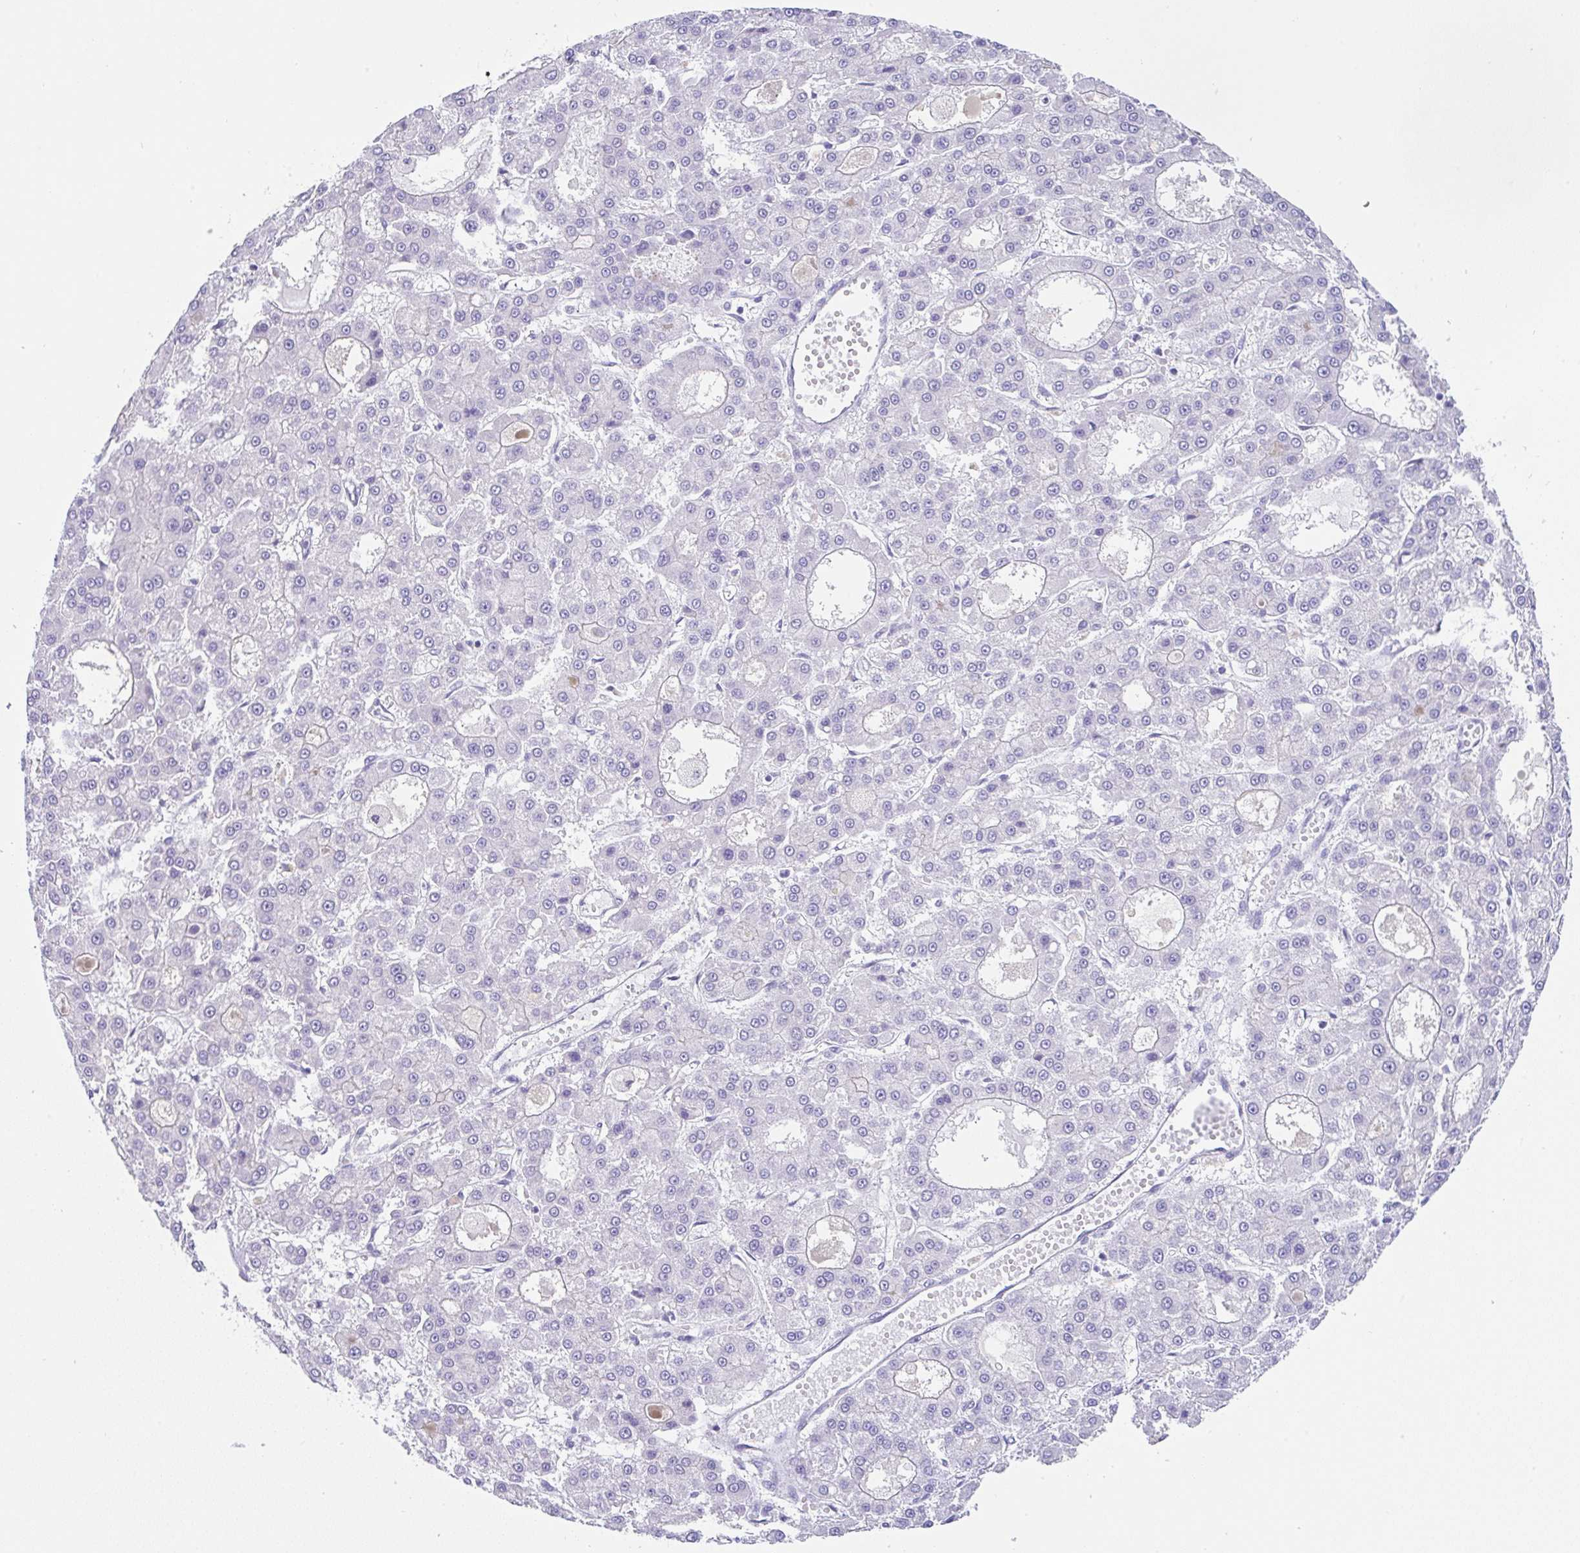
{"staining": {"intensity": "negative", "quantity": "none", "location": "none"}, "tissue": "liver cancer", "cell_type": "Tumor cells", "image_type": "cancer", "snomed": [{"axis": "morphology", "description": "Carcinoma, Hepatocellular, NOS"}, {"axis": "topography", "description": "Liver"}], "caption": "IHC image of neoplastic tissue: human liver cancer (hepatocellular carcinoma) stained with DAB (3,3'-diaminobenzidine) displays no significant protein staining in tumor cells.", "gene": "CGNL1", "patient": {"sex": "male", "age": 70}}